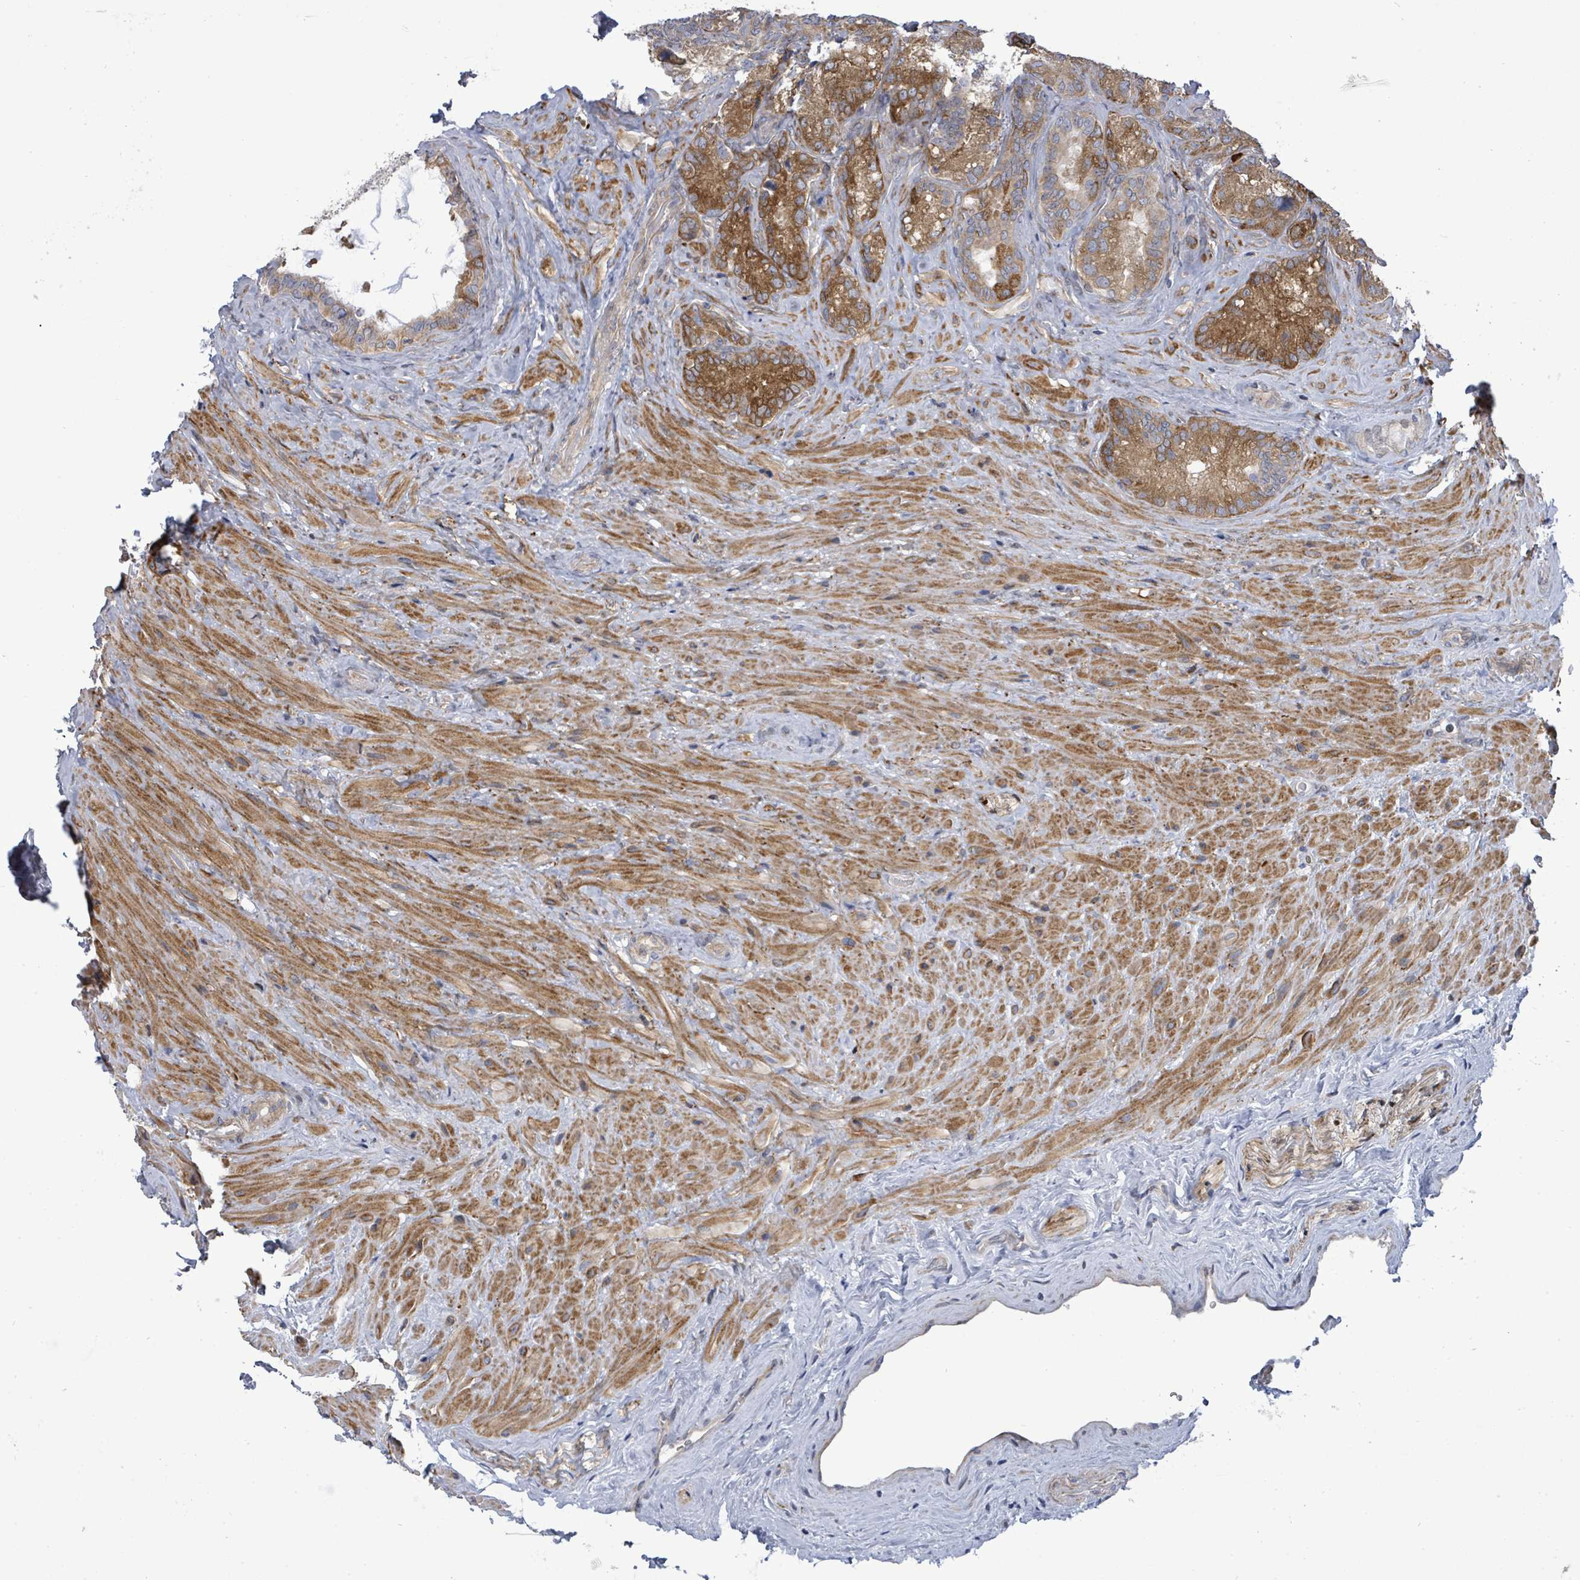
{"staining": {"intensity": "strong", "quantity": ">75%", "location": "cytoplasmic/membranous"}, "tissue": "seminal vesicle", "cell_type": "Glandular cells", "image_type": "normal", "snomed": [{"axis": "morphology", "description": "Normal tissue, NOS"}, {"axis": "topography", "description": "Seminal veicle"}], "caption": "Immunohistochemical staining of unremarkable seminal vesicle displays >75% levels of strong cytoplasmic/membranous protein expression in approximately >75% of glandular cells.", "gene": "SAR1A", "patient": {"sex": "male", "age": 62}}